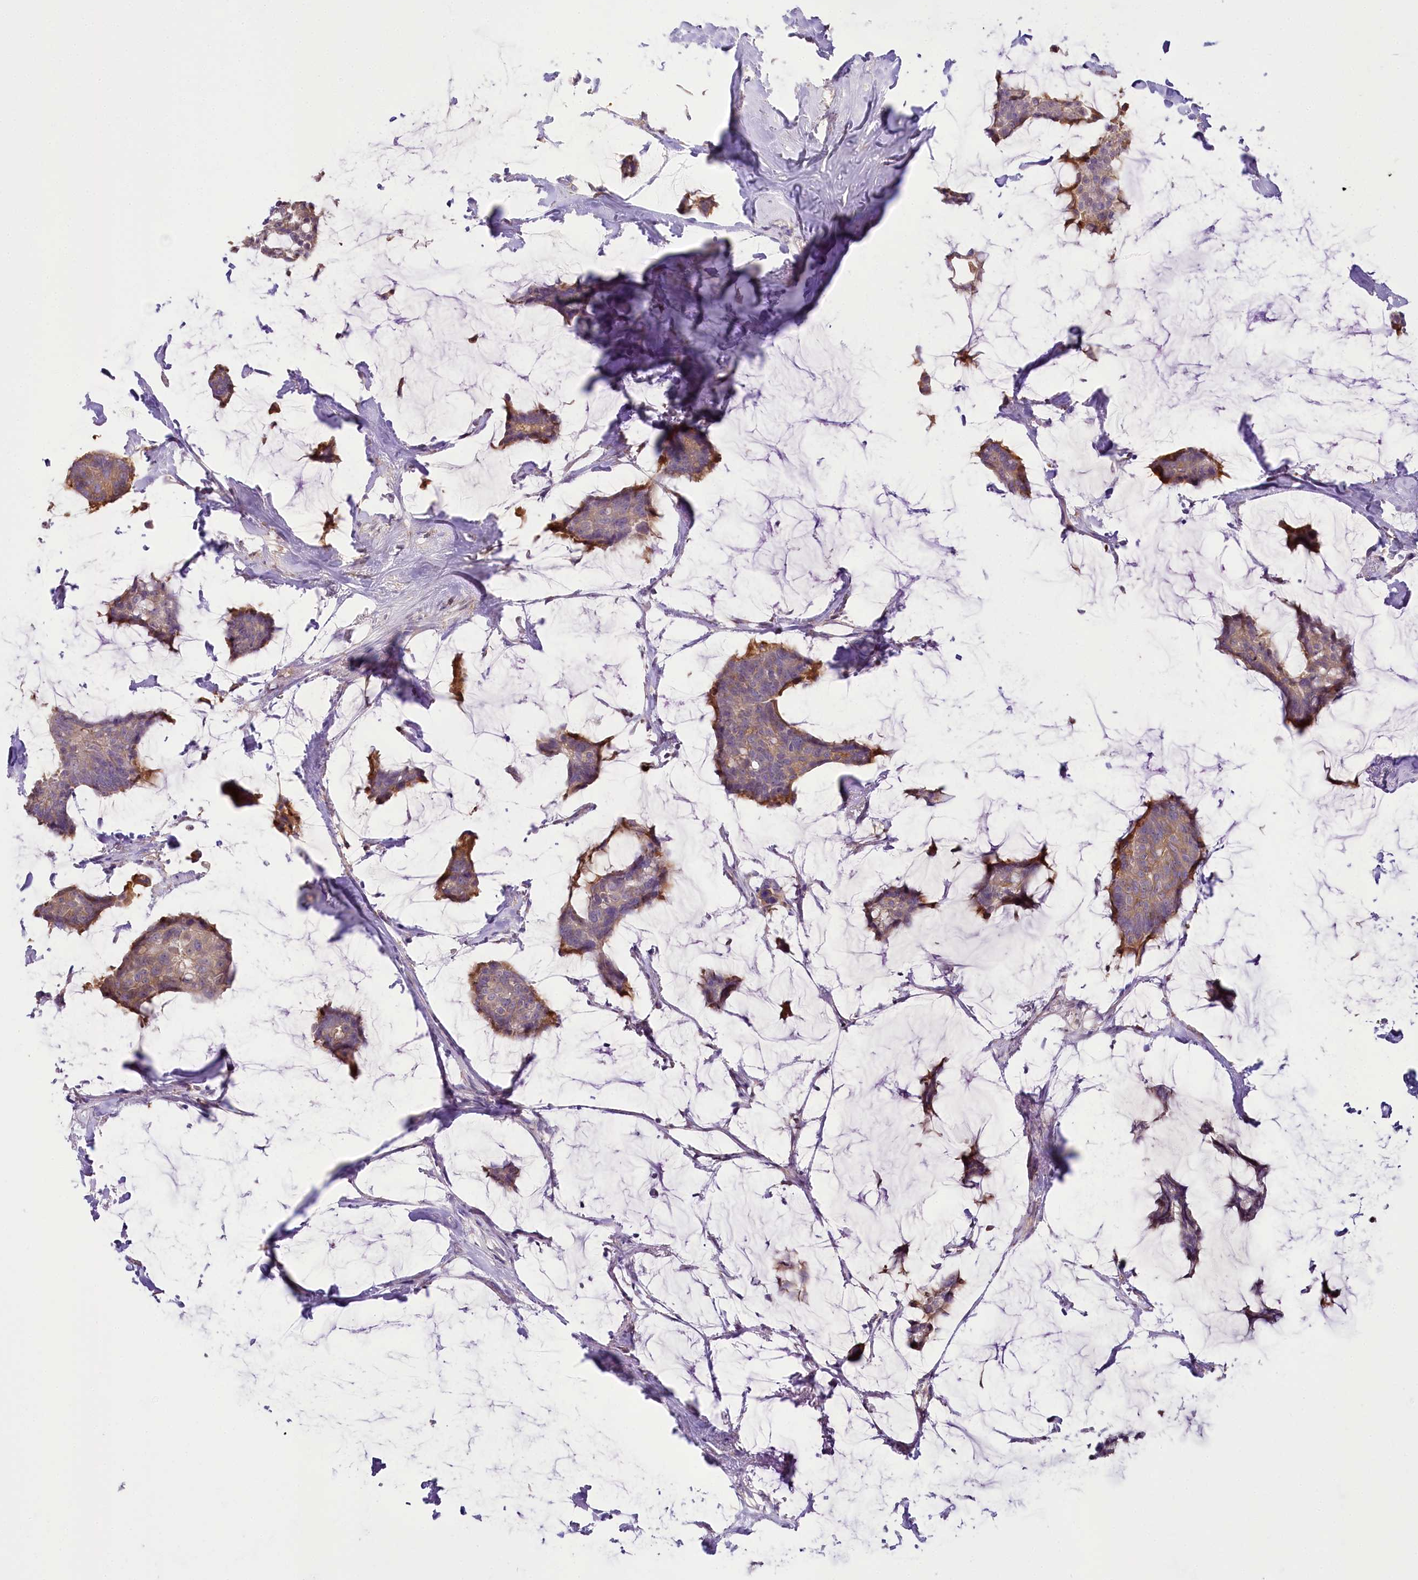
{"staining": {"intensity": "weak", "quantity": "25%-75%", "location": "cytoplasmic/membranous"}, "tissue": "breast cancer", "cell_type": "Tumor cells", "image_type": "cancer", "snomed": [{"axis": "morphology", "description": "Duct carcinoma"}, {"axis": "topography", "description": "Breast"}], "caption": "Immunohistochemistry (IHC) image of neoplastic tissue: human breast cancer stained using IHC demonstrates low levels of weak protein expression localized specifically in the cytoplasmic/membranous of tumor cells, appearing as a cytoplasmic/membranous brown color.", "gene": "DPYD", "patient": {"sex": "female", "age": 93}}